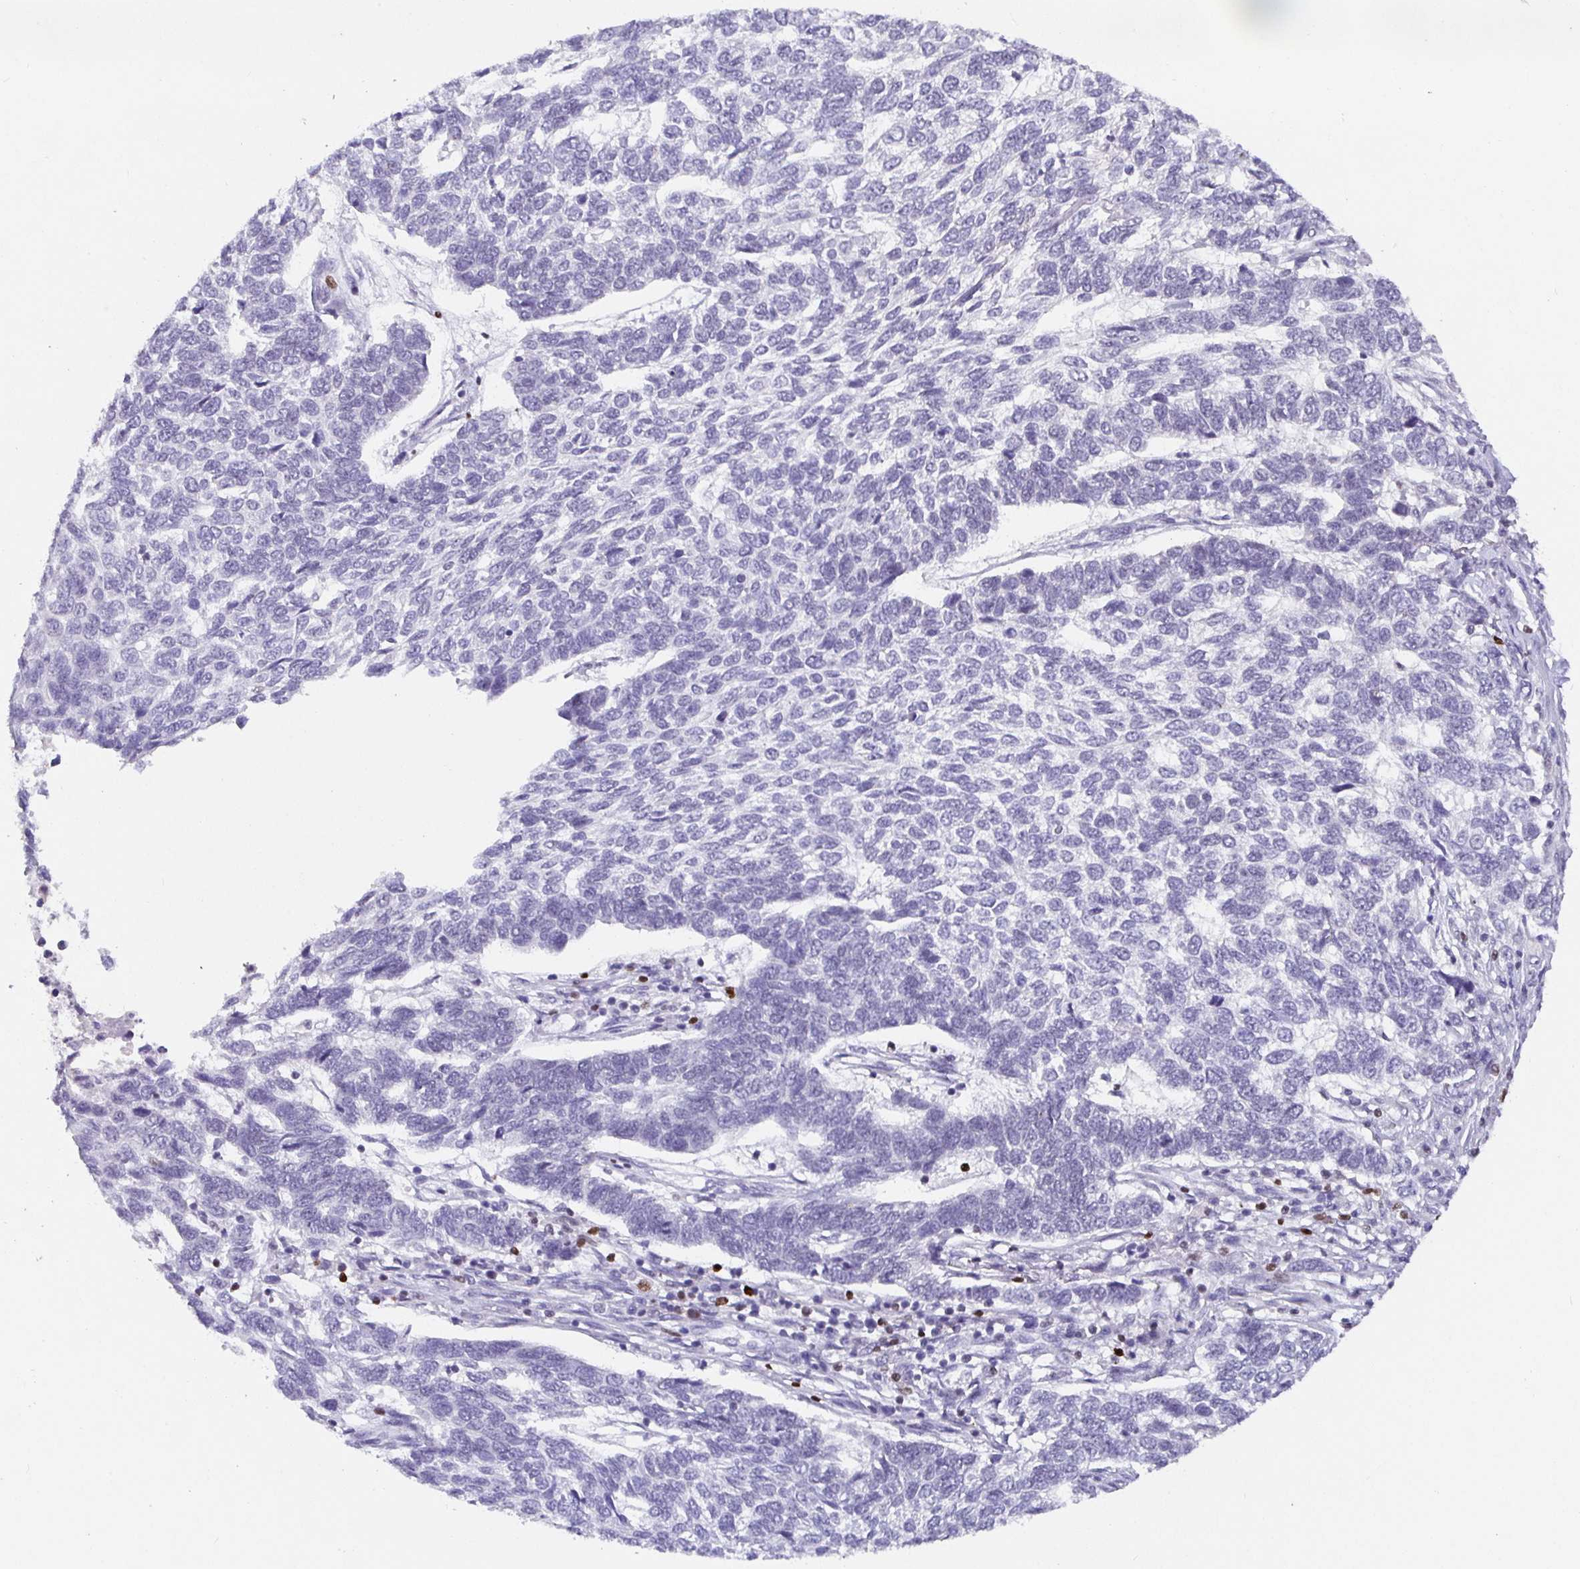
{"staining": {"intensity": "negative", "quantity": "none", "location": "none"}, "tissue": "skin cancer", "cell_type": "Tumor cells", "image_type": "cancer", "snomed": [{"axis": "morphology", "description": "Basal cell carcinoma"}, {"axis": "topography", "description": "Skin"}], "caption": "Tumor cells show no significant protein positivity in skin basal cell carcinoma. (DAB (3,3'-diaminobenzidine) immunohistochemistry, high magnification).", "gene": "SATB1", "patient": {"sex": "female", "age": 65}}